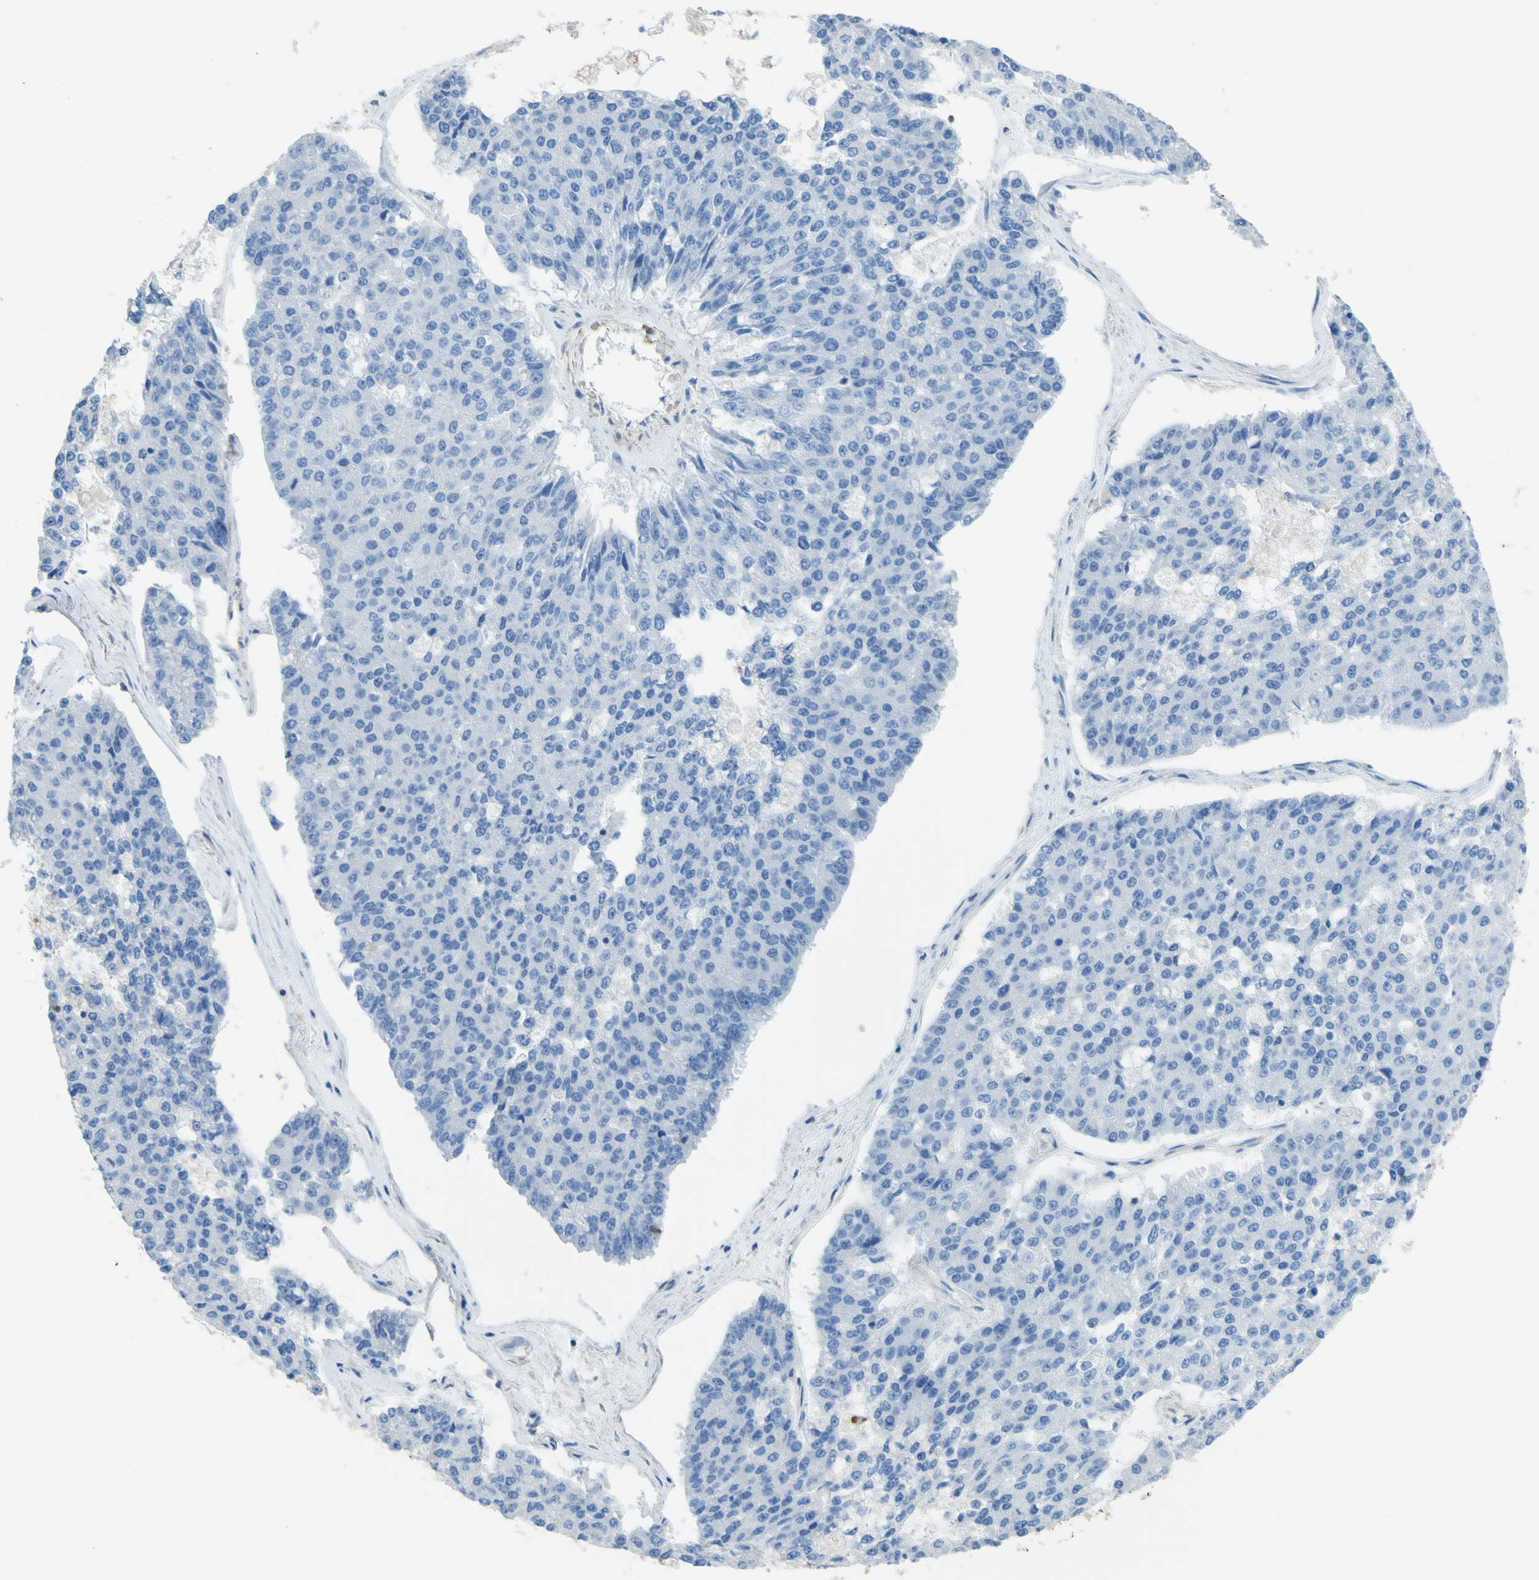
{"staining": {"intensity": "negative", "quantity": "none", "location": "none"}, "tissue": "pancreatic cancer", "cell_type": "Tumor cells", "image_type": "cancer", "snomed": [{"axis": "morphology", "description": "Adenocarcinoma, NOS"}, {"axis": "topography", "description": "Pancreas"}], "caption": "An image of pancreatic adenocarcinoma stained for a protein demonstrates no brown staining in tumor cells.", "gene": "OGN", "patient": {"sex": "male", "age": 50}}